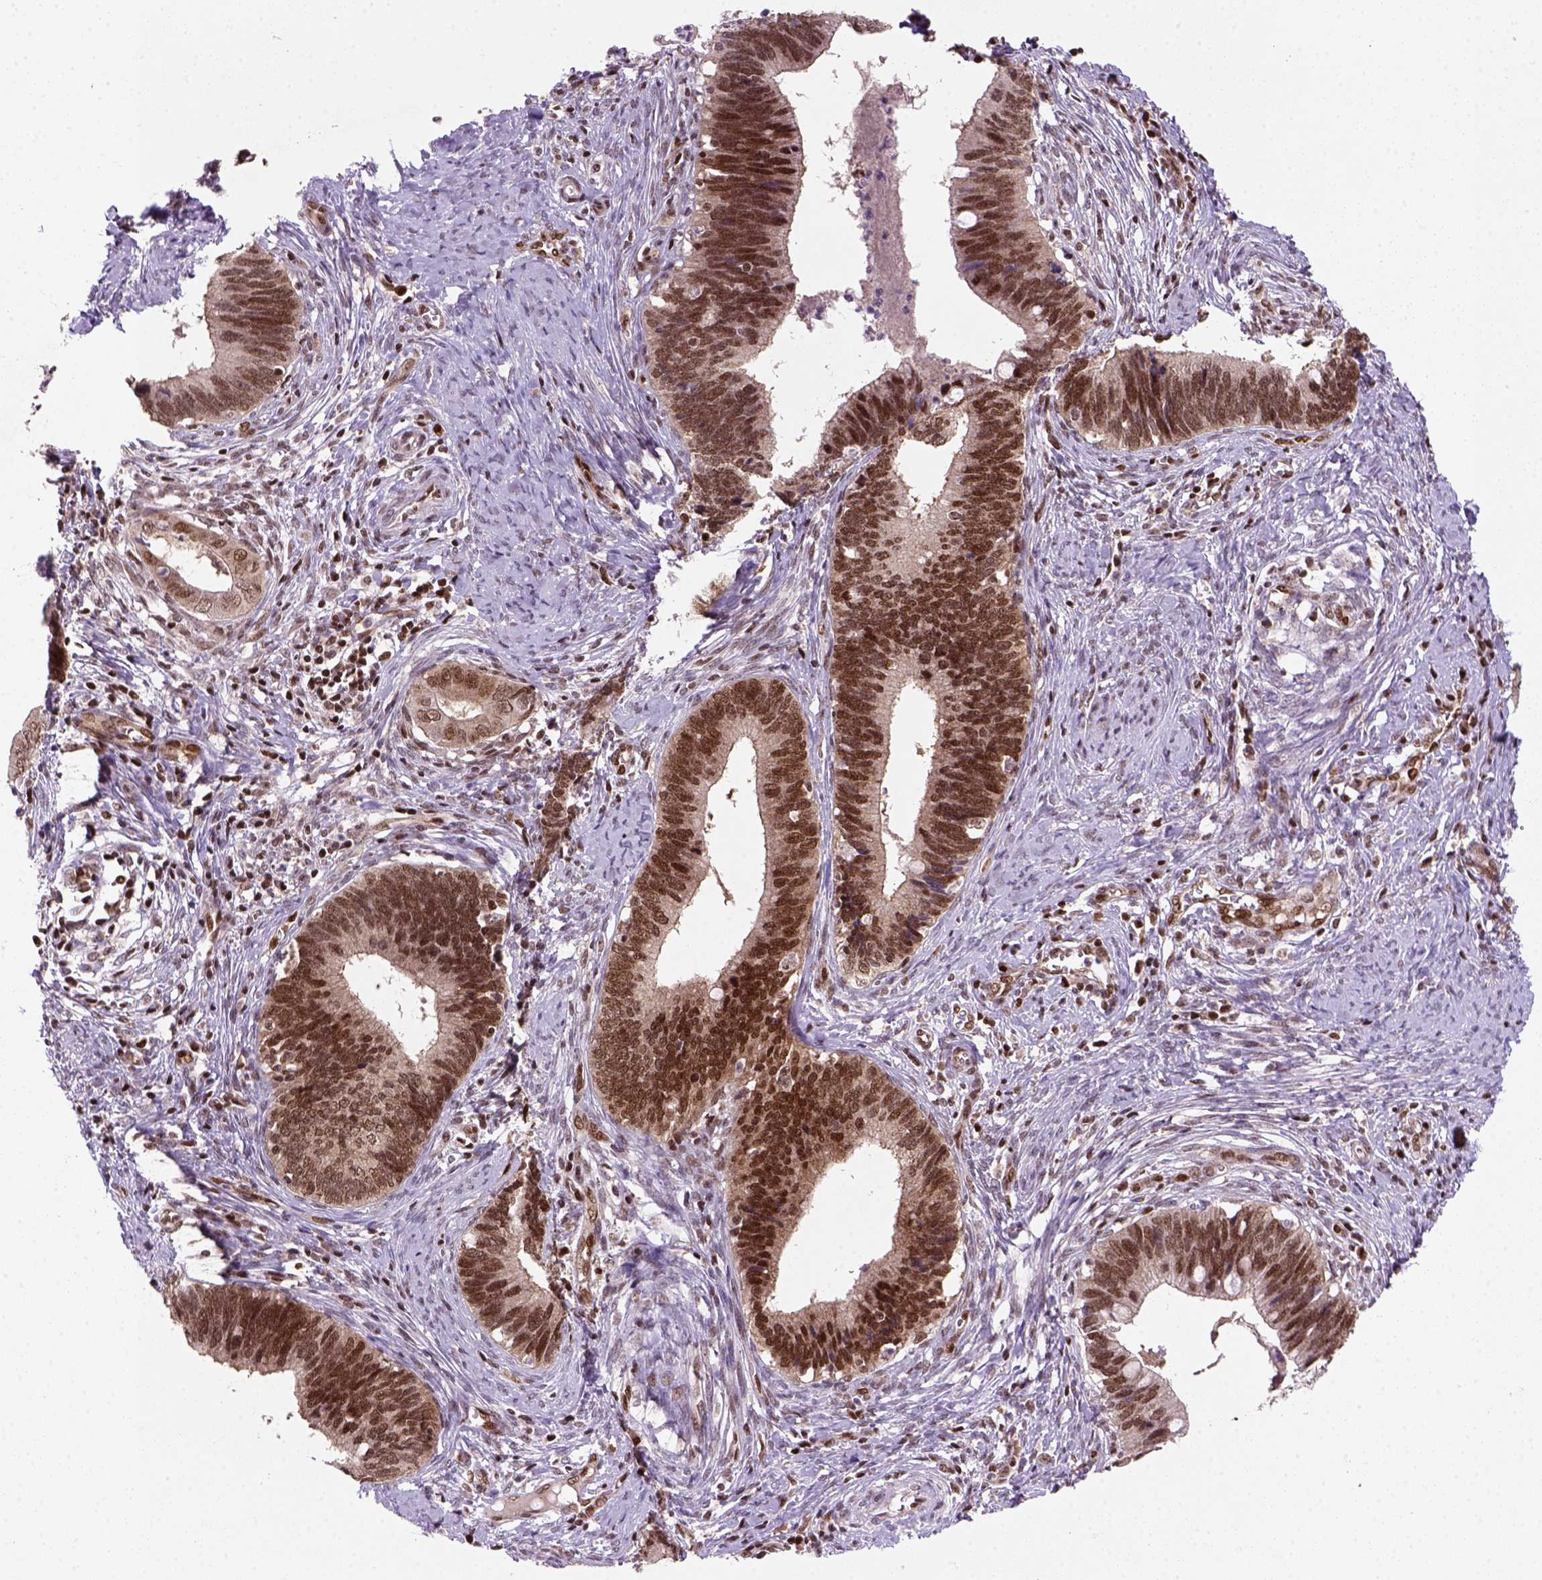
{"staining": {"intensity": "strong", "quantity": ">75%", "location": "nuclear"}, "tissue": "cervical cancer", "cell_type": "Tumor cells", "image_type": "cancer", "snomed": [{"axis": "morphology", "description": "Adenocarcinoma, NOS"}, {"axis": "topography", "description": "Cervix"}], "caption": "Cervical cancer stained with immunohistochemistry (IHC) shows strong nuclear expression in about >75% of tumor cells. The staining was performed using DAB to visualize the protein expression in brown, while the nuclei were stained in blue with hematoxylin (Magnification: 20x).", "gene": "MGMT", "patient": {"sex": "female", "age": 42}}